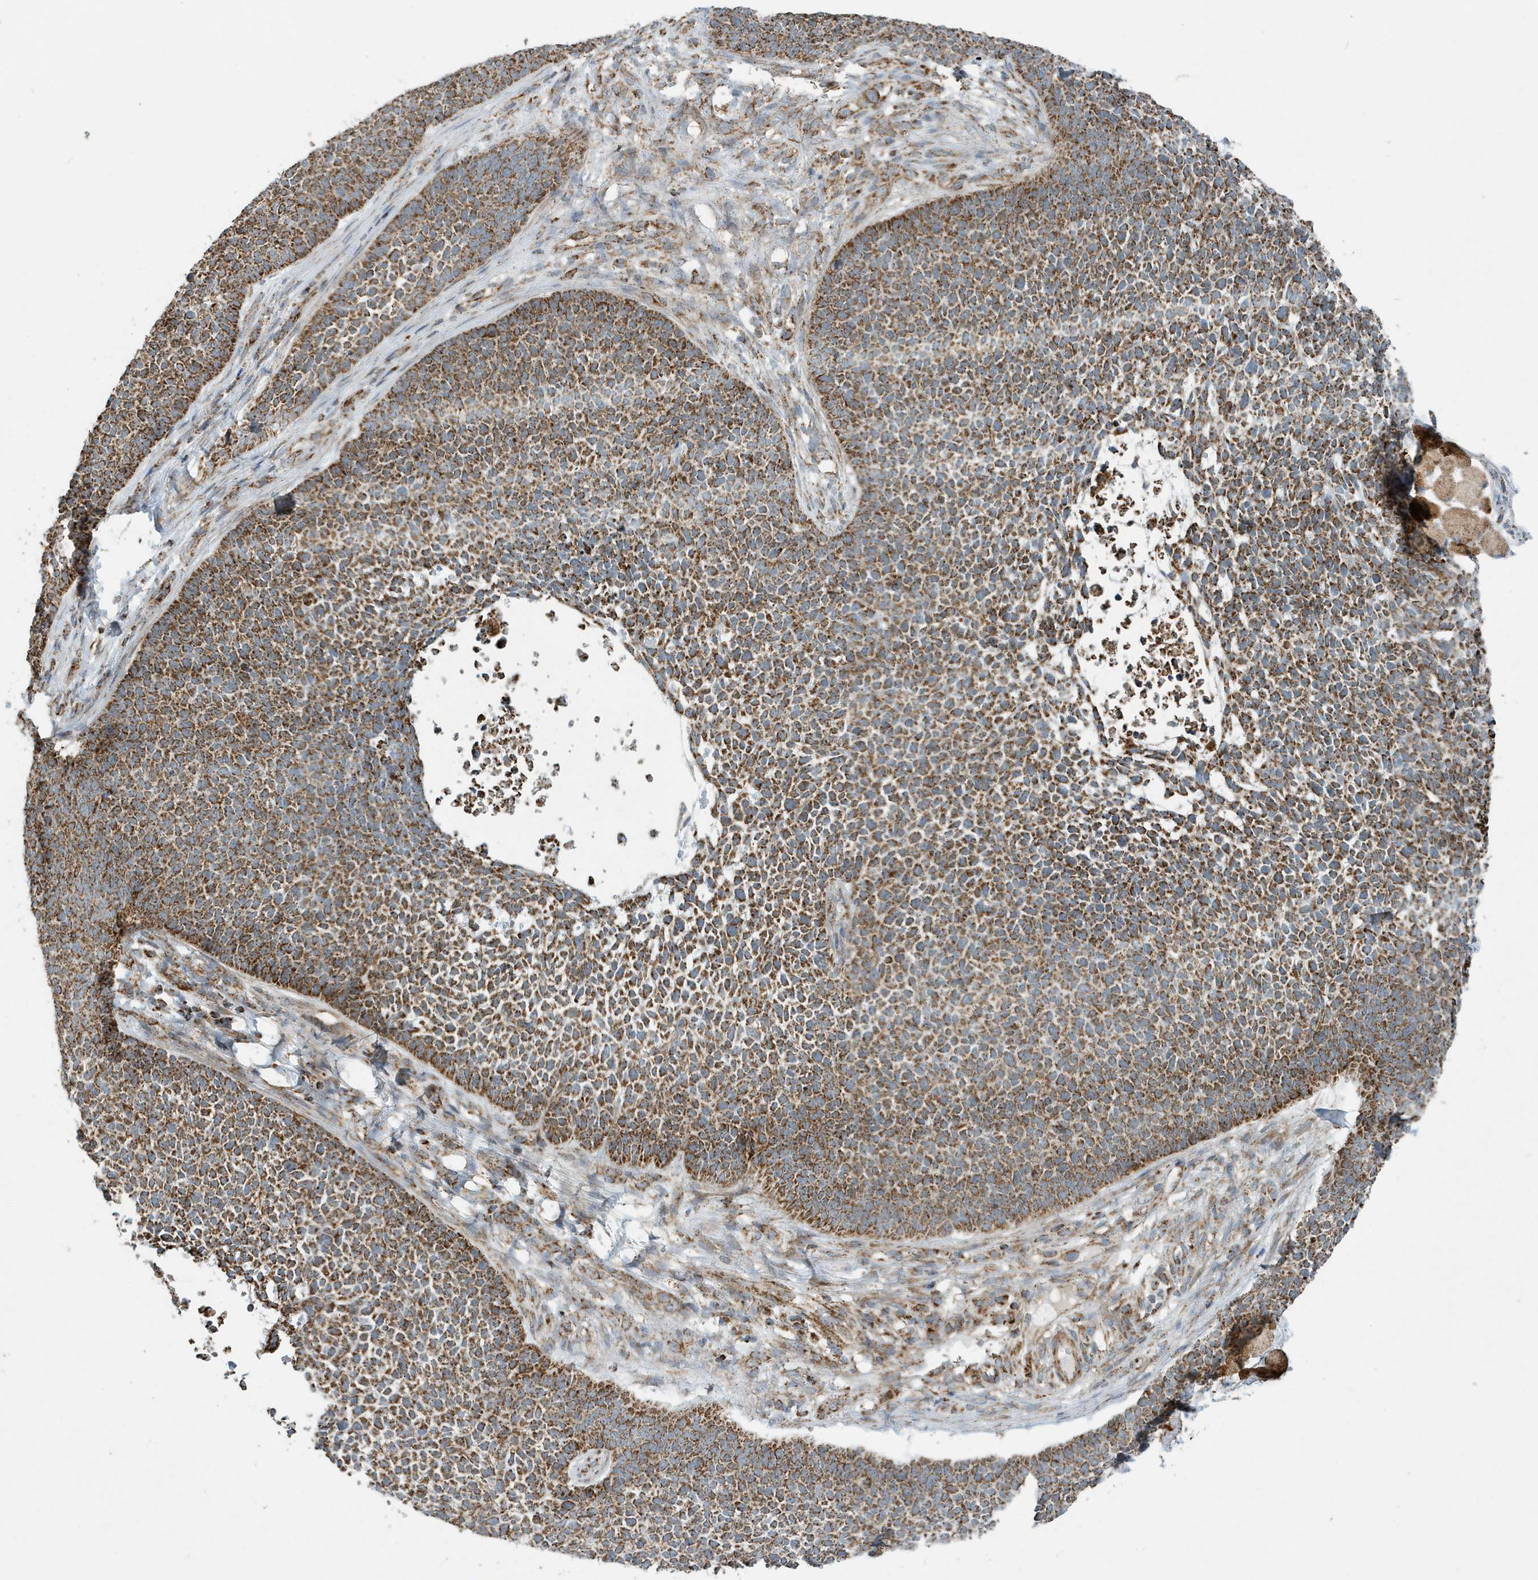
{"staining": {"intensity": "strong", "quantity": ">75%", "location": "cytoplasmic/membranous"}, "tissue": "skin cancer", "cell_type": "Tumor cells", "image_type": "cancer", "snomed": [{"axis": "morphology", "description": "Basal cell carcinoma"}, {"axis": "topography", "description": "Skin"}], "caption": "IHC of skin cancer (basal cell carcinoma) shows high levels of strong cytoplasmic/membranous expression in approximately >75% of tumor cells.", "gene": "MAN1A1", "patient": {"sex": "female", "age": 84}}